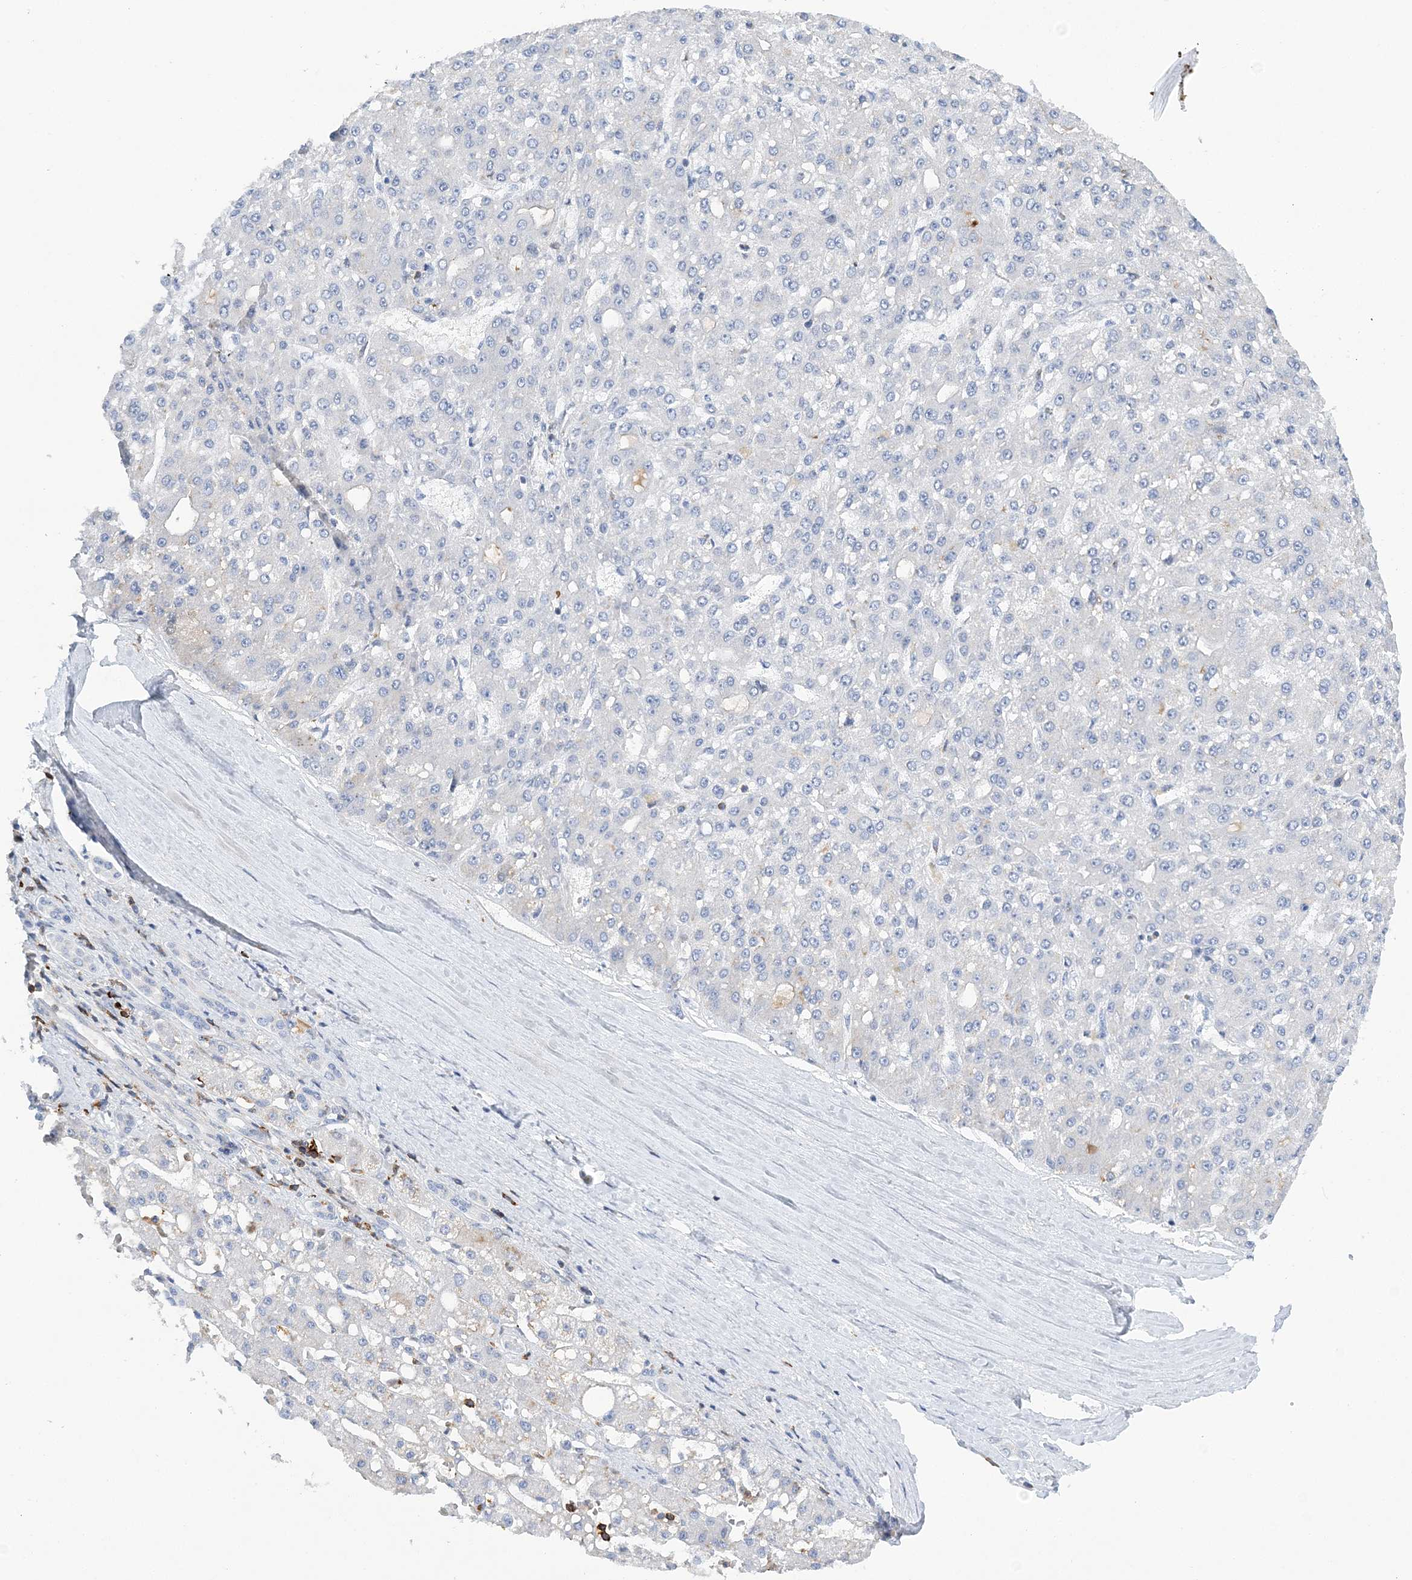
{"staining": {"intensity": "negative", "quantity": "none", "location": "none"}, "tissue": "liver cancer", "cell_type": "Tumor cells", "image_type": "cancer", "snomed": [{"axis": "morphology", "description": "Carcinoma, Hepatocellular, NOS"}, {"axis": "topography", "description": "Liver"}], "caption": "Immunohistochemistry photomicrograph of neoplastic tissue: human liver hepatocellular carcinoma stained with DAB (3,3'-diaminobenzidine) exhibits no significant protein staining in tumor cells. The staining is performed using DAB brown chromogen with nuclei counter-stained in using hematoxylin.", "gene": "PRMT9", "patient": {"sex": "male", "age": 67}}